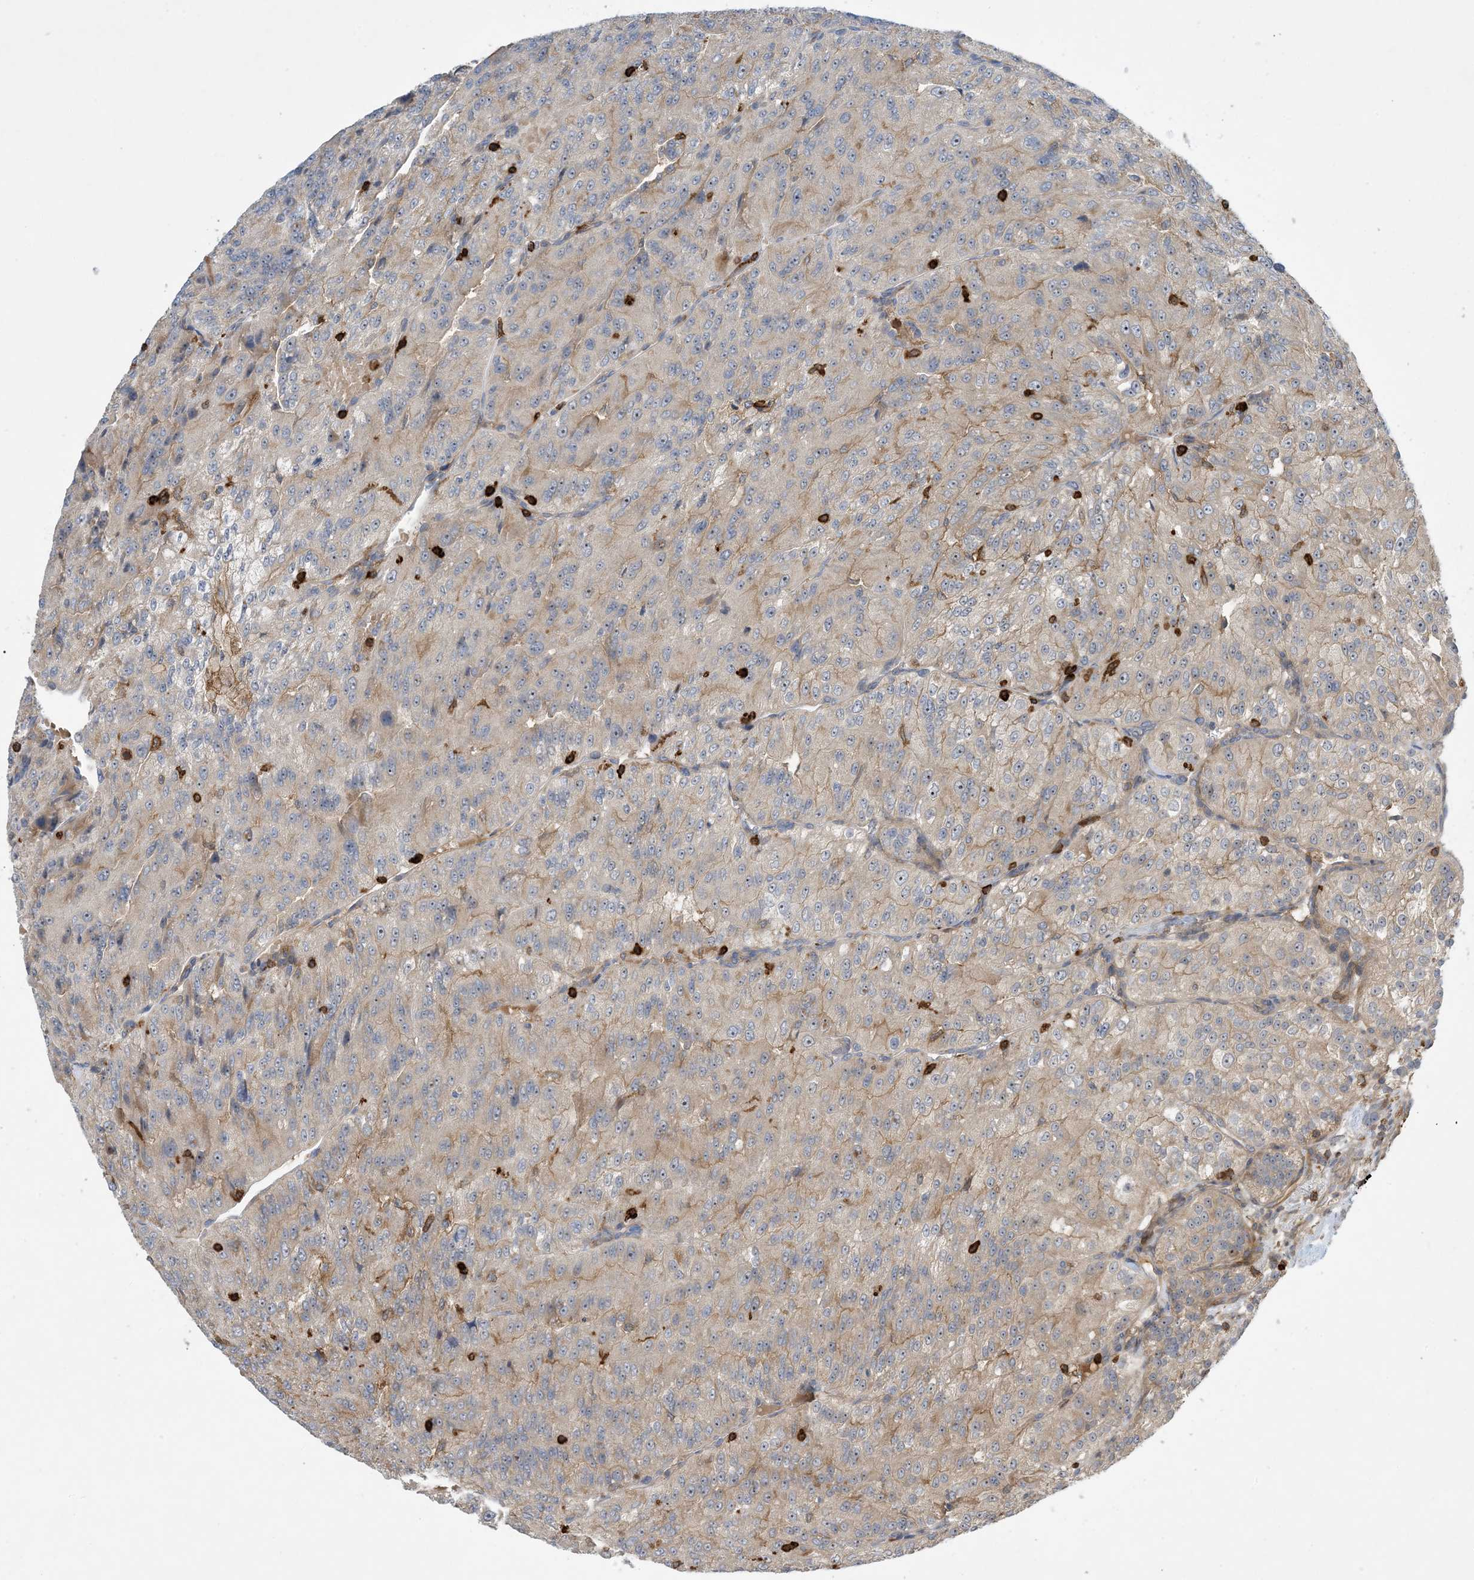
{"staining": {"intensity": "weak", "quantity": "<25%", "location": "cytoplasmic/membranous"}, "tissue": "renal cancer", "cell_type": "Tumor cells", "image_type": "cancer", "snomed": [{"axis": "morphology", "description": "Adenocarcinoma, NOS"}, {"axis": "topography", "description": "Kidney"}], "caption": "DAB (3,3'-diaminobenzidine) immunohistochemical staining of renal adenocarcinoma exhibits no significant positivity in tumor cells. Nuclei are stained in blue.", "gene": "AK9", "patient": {"sex": "female", "age": 63}}